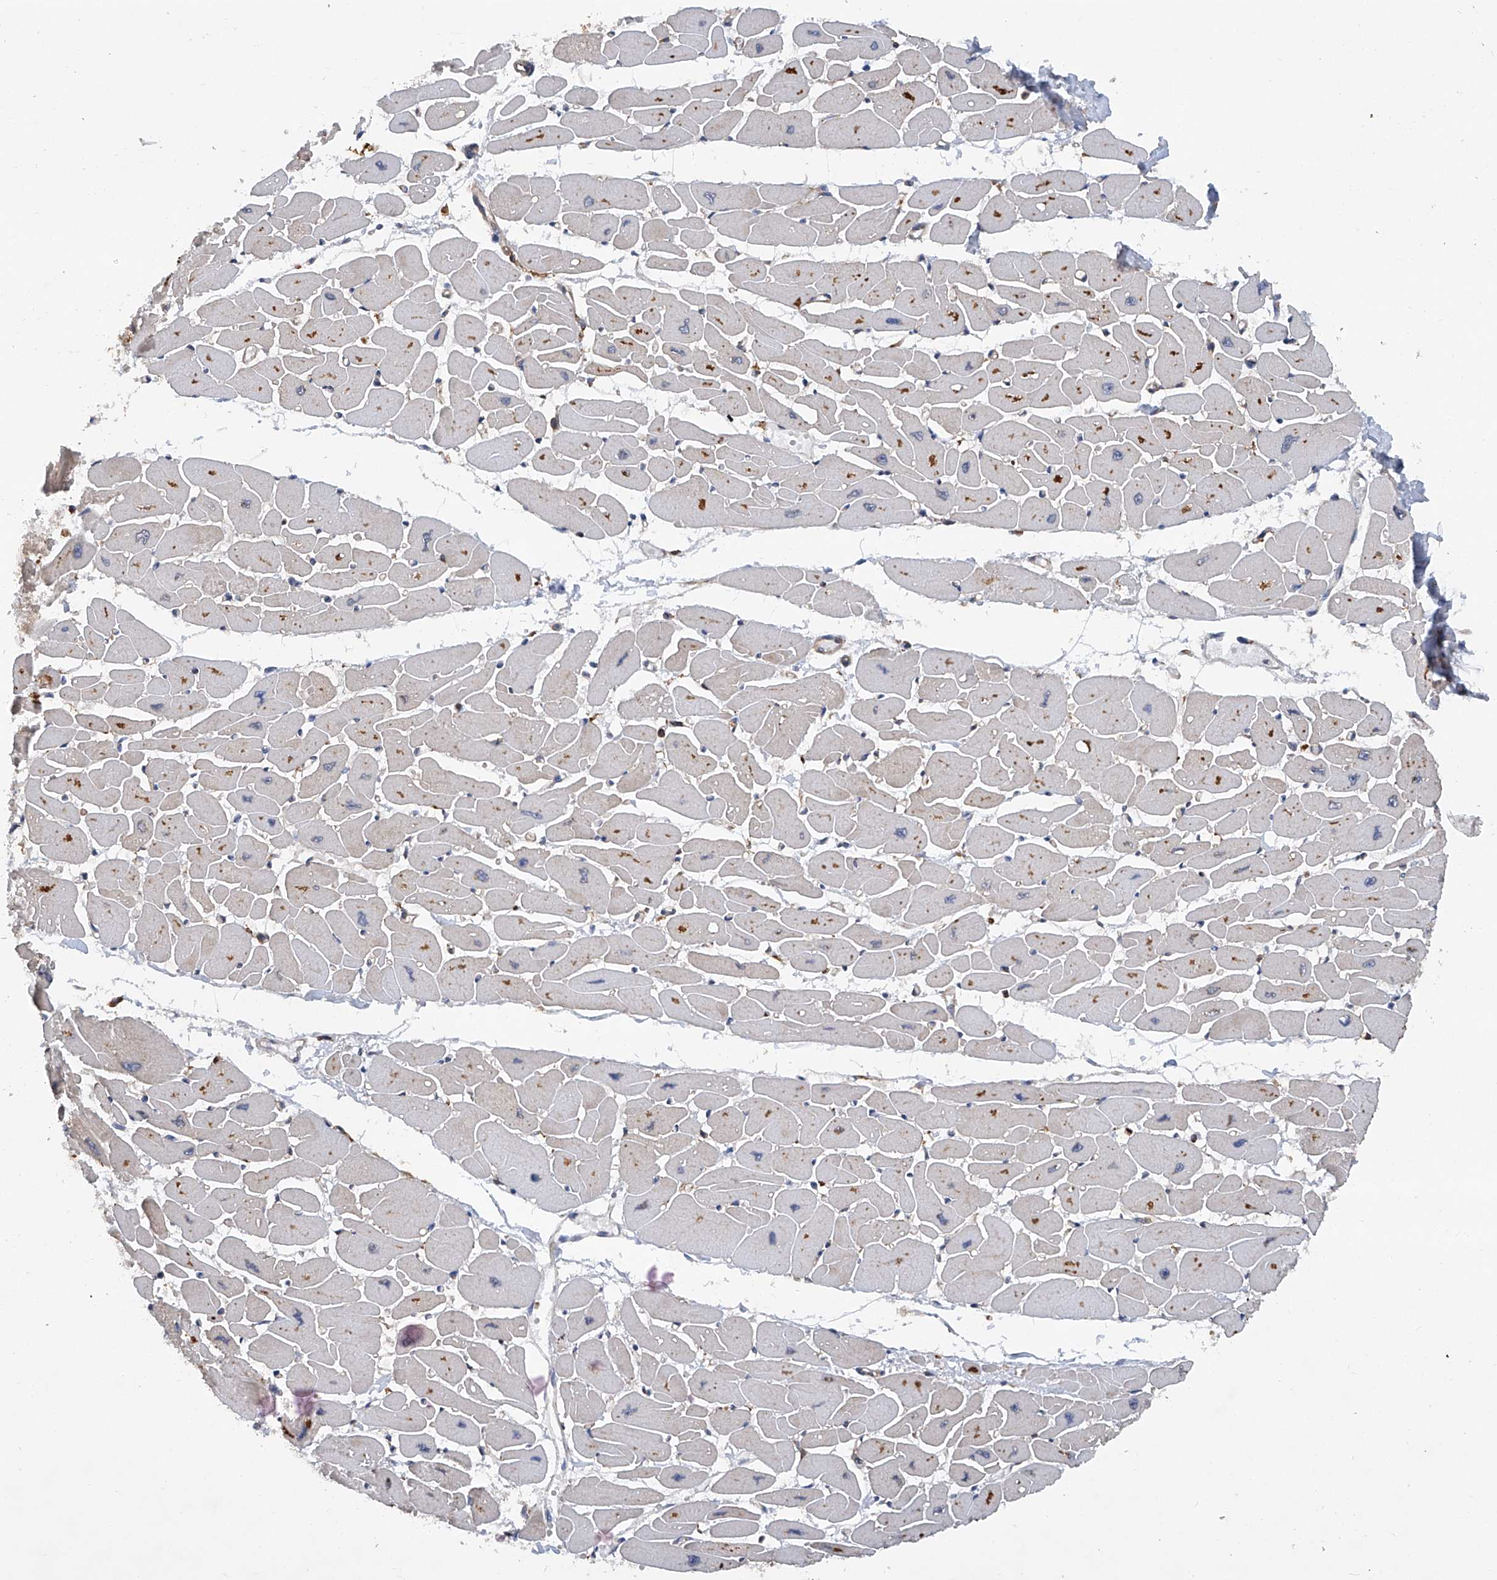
{"staining": {"intensity": "moderate", "quantity": "<25%", "location": "cytoplasmic/membranous"}, "tissue": "heart muscle", "cell_type": "Cardiomyocytes", "image_type": "normal", "snomed": [{"axis": "morphology", "description": "Normal tissue, NOS"}, {"axis": "topography", "description": "Heart"}], "caption": "Immunohistochemistry (IHC) staining of unremarkable heart muscle, which reveals low levels of moderate cytoplasmic/membranous staining in about <25% of cardiomyocytes indicating moderate cytoplasmic/membranous protein expression. The staining was performed using DAB (brown) for protein detection and nuclei were counterstained in hematoxylin (blue).", "gene": "SMAP1", "patient": {"sex": "female", "age": 54}}